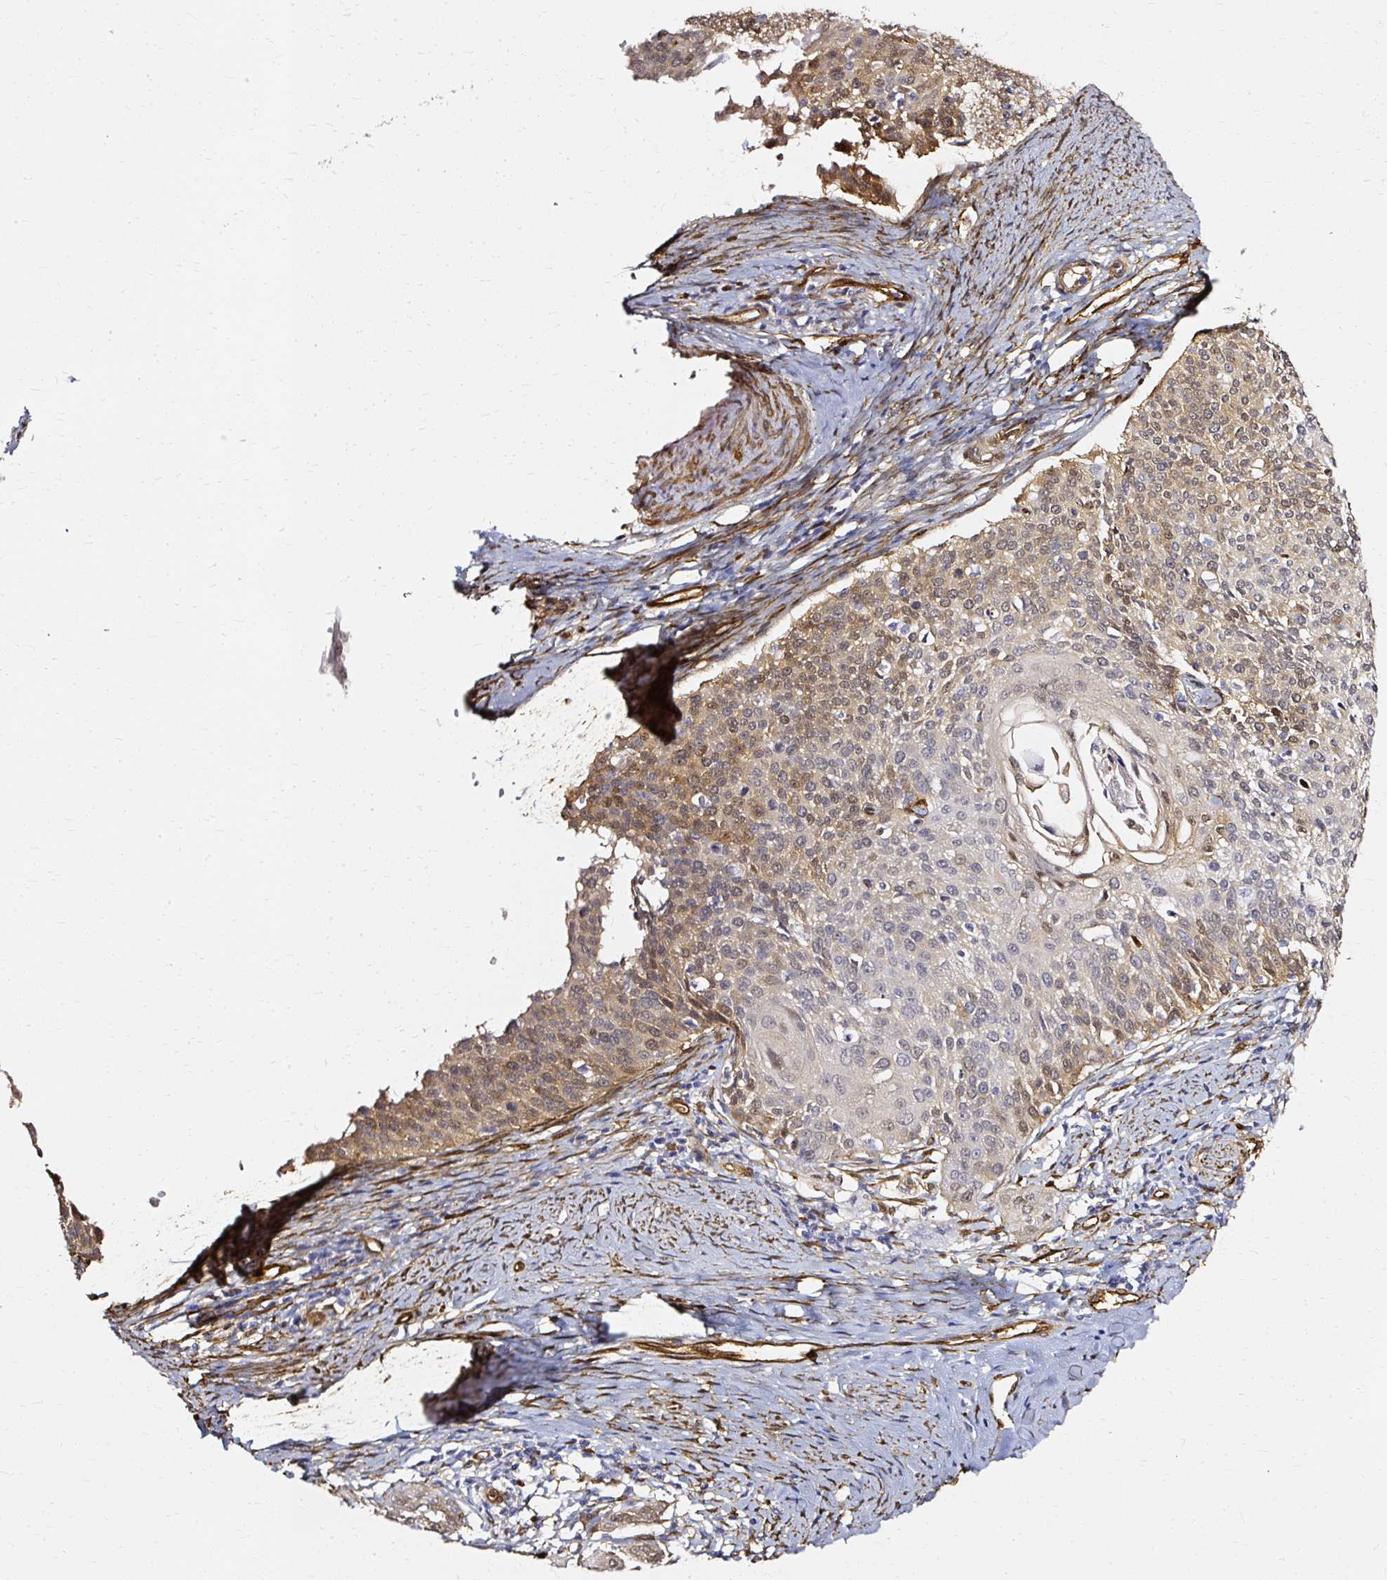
{"staining": {"intensity": "weak", "quantity": "25%-75%", "location": "cytoplasmic/membranous,nuclear"}, "tissue": "cervical cancer", "cell_type": "Tumor cells", "image_type": "cancer", "snomed": [{"axis": "morphology", "description": "Squamous cell carcinoma, NOS"}, {"axis": "topography", "description": "Cervix"}], "caption": "Brown immunohistochemical staining in squamous cell carcinoma (cervical) reveals weak cytoplasmic/membranous and nuclear staining in approximately 25%-75% of tumor cells.", "gene": "CNN3", "patient": {"sex": "female", "age": 44}}